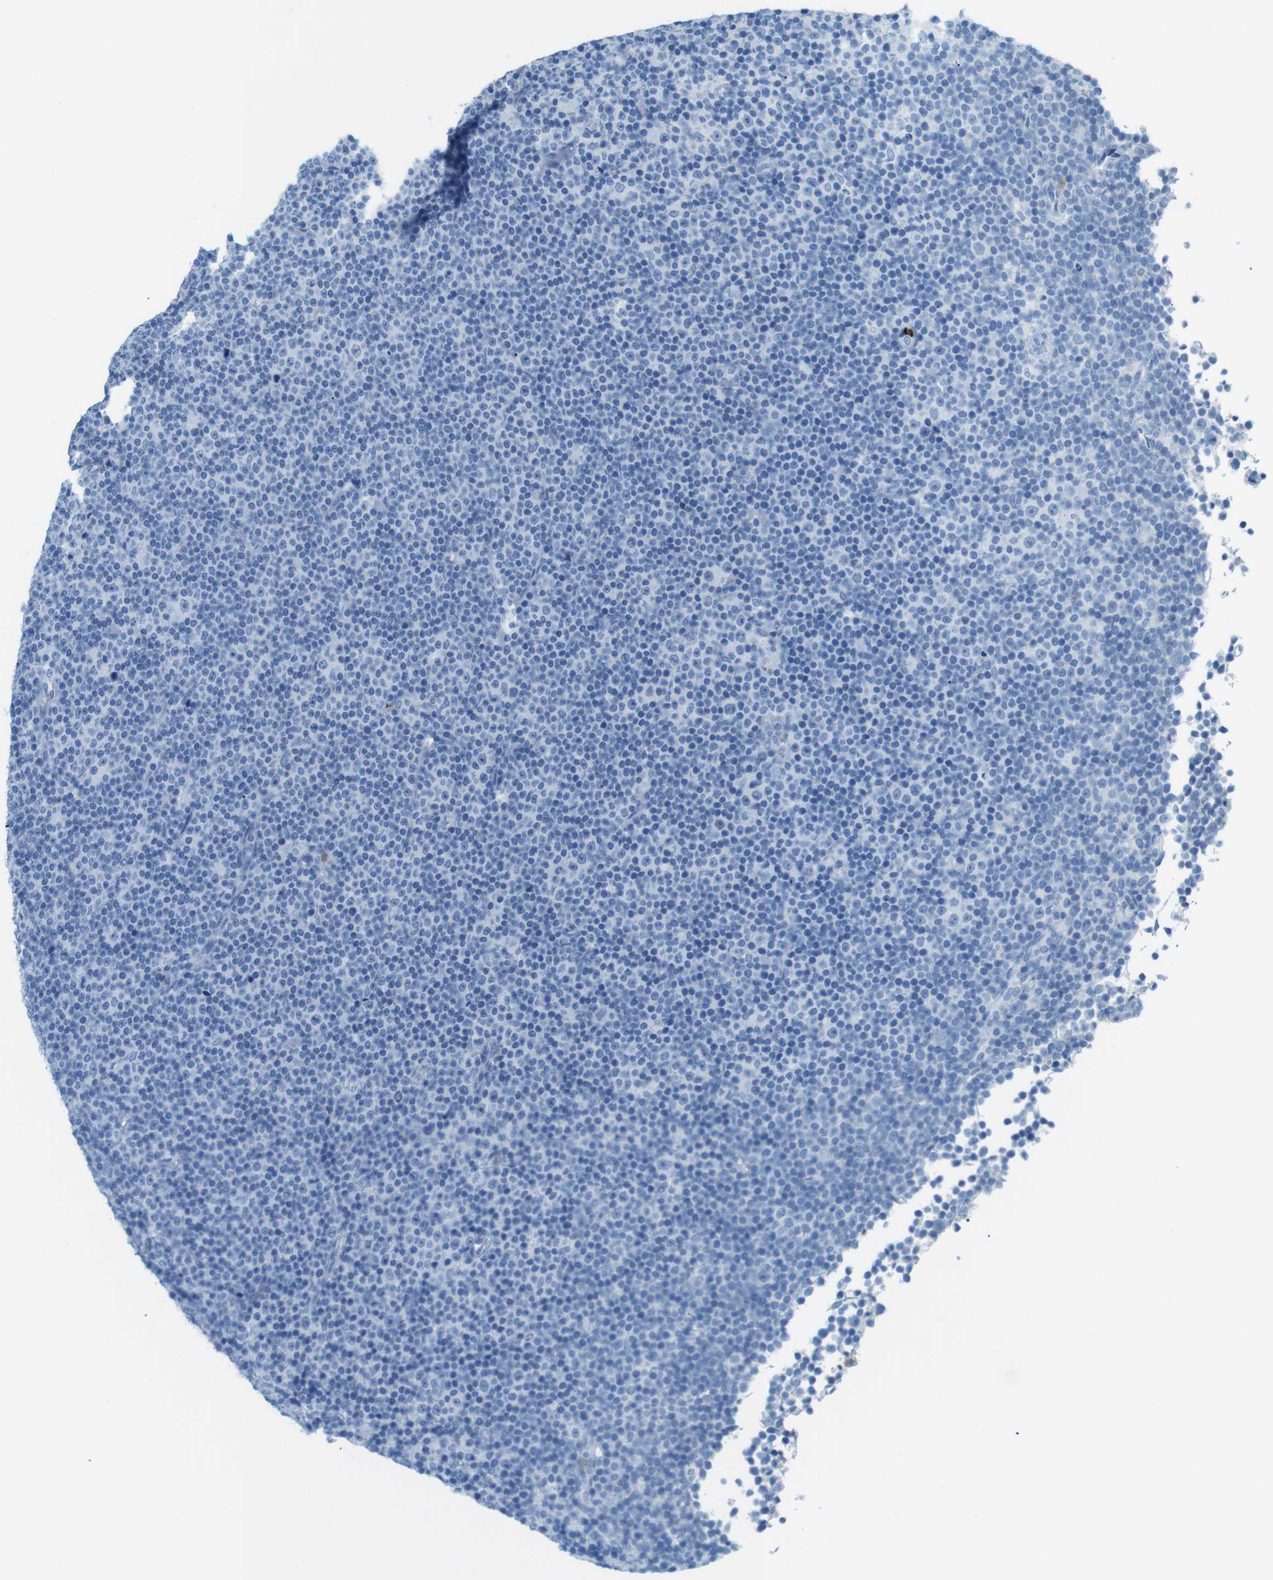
{"staining": {"intensity": "negative", "quantity": "none", "location": "none"}, "tissue": "lymphoma", "cell_type": "Tumor cells", "image_type": "cancer", "snomed": [{"axis": "morphology", "description": "Malignant lymphoma, non-Hodgkin's type, Low grade"}, {"axis": "topography", "description": "Lymph node"}], "caption": "A photomicrograph of human low-grade malignant lymphoma, non-Hodgkin's type is negative for staining in tumor cells. (Brightfield microscopy of DAB (3,3'-diaminobenzidine) immunohistochemistry (IHC) at high magnification).", "gene": "MCEMP1", "patient": {"sex": "female", "age": 67}}